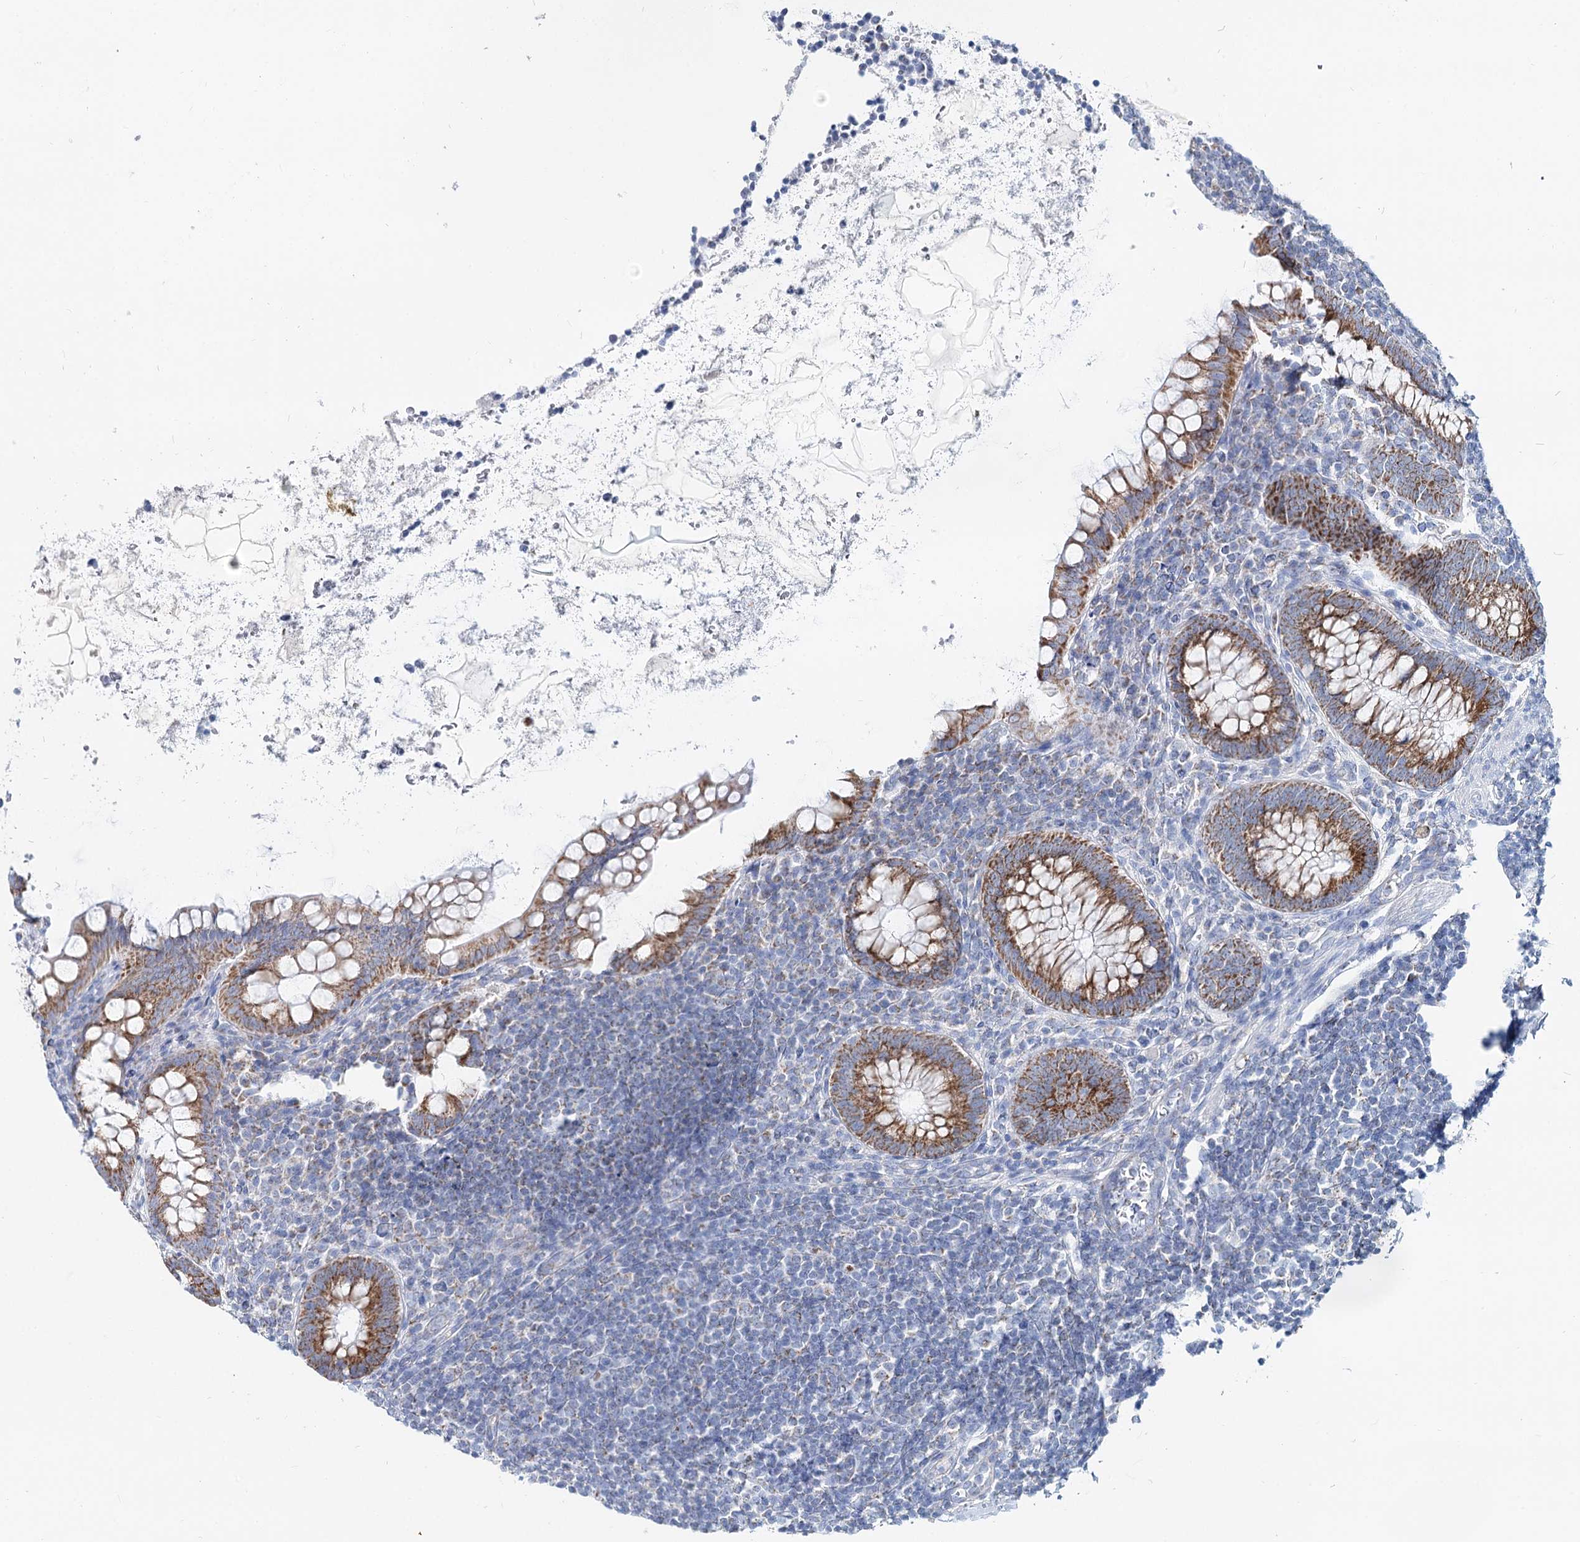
{"staining": {"intensity": "strong", "quantity": ">75%", "location": "cytoplasmic/membranous"}, "tissue": "appendix", "cell_type": "Glandular cells", "image_type": "normal", "snomed": [{"axis": "morphology", "description": "Normal tissue, NOS"}, {"axis": "topography", "description": "Appendix"}], "caption": "Protein analysis of benign appendix displays strong cytoplasmic/membranous positivity in approximately >75% of glandular cells.", "gene": "MCCC2", "patient": {"sex": "female", "age": 33}}